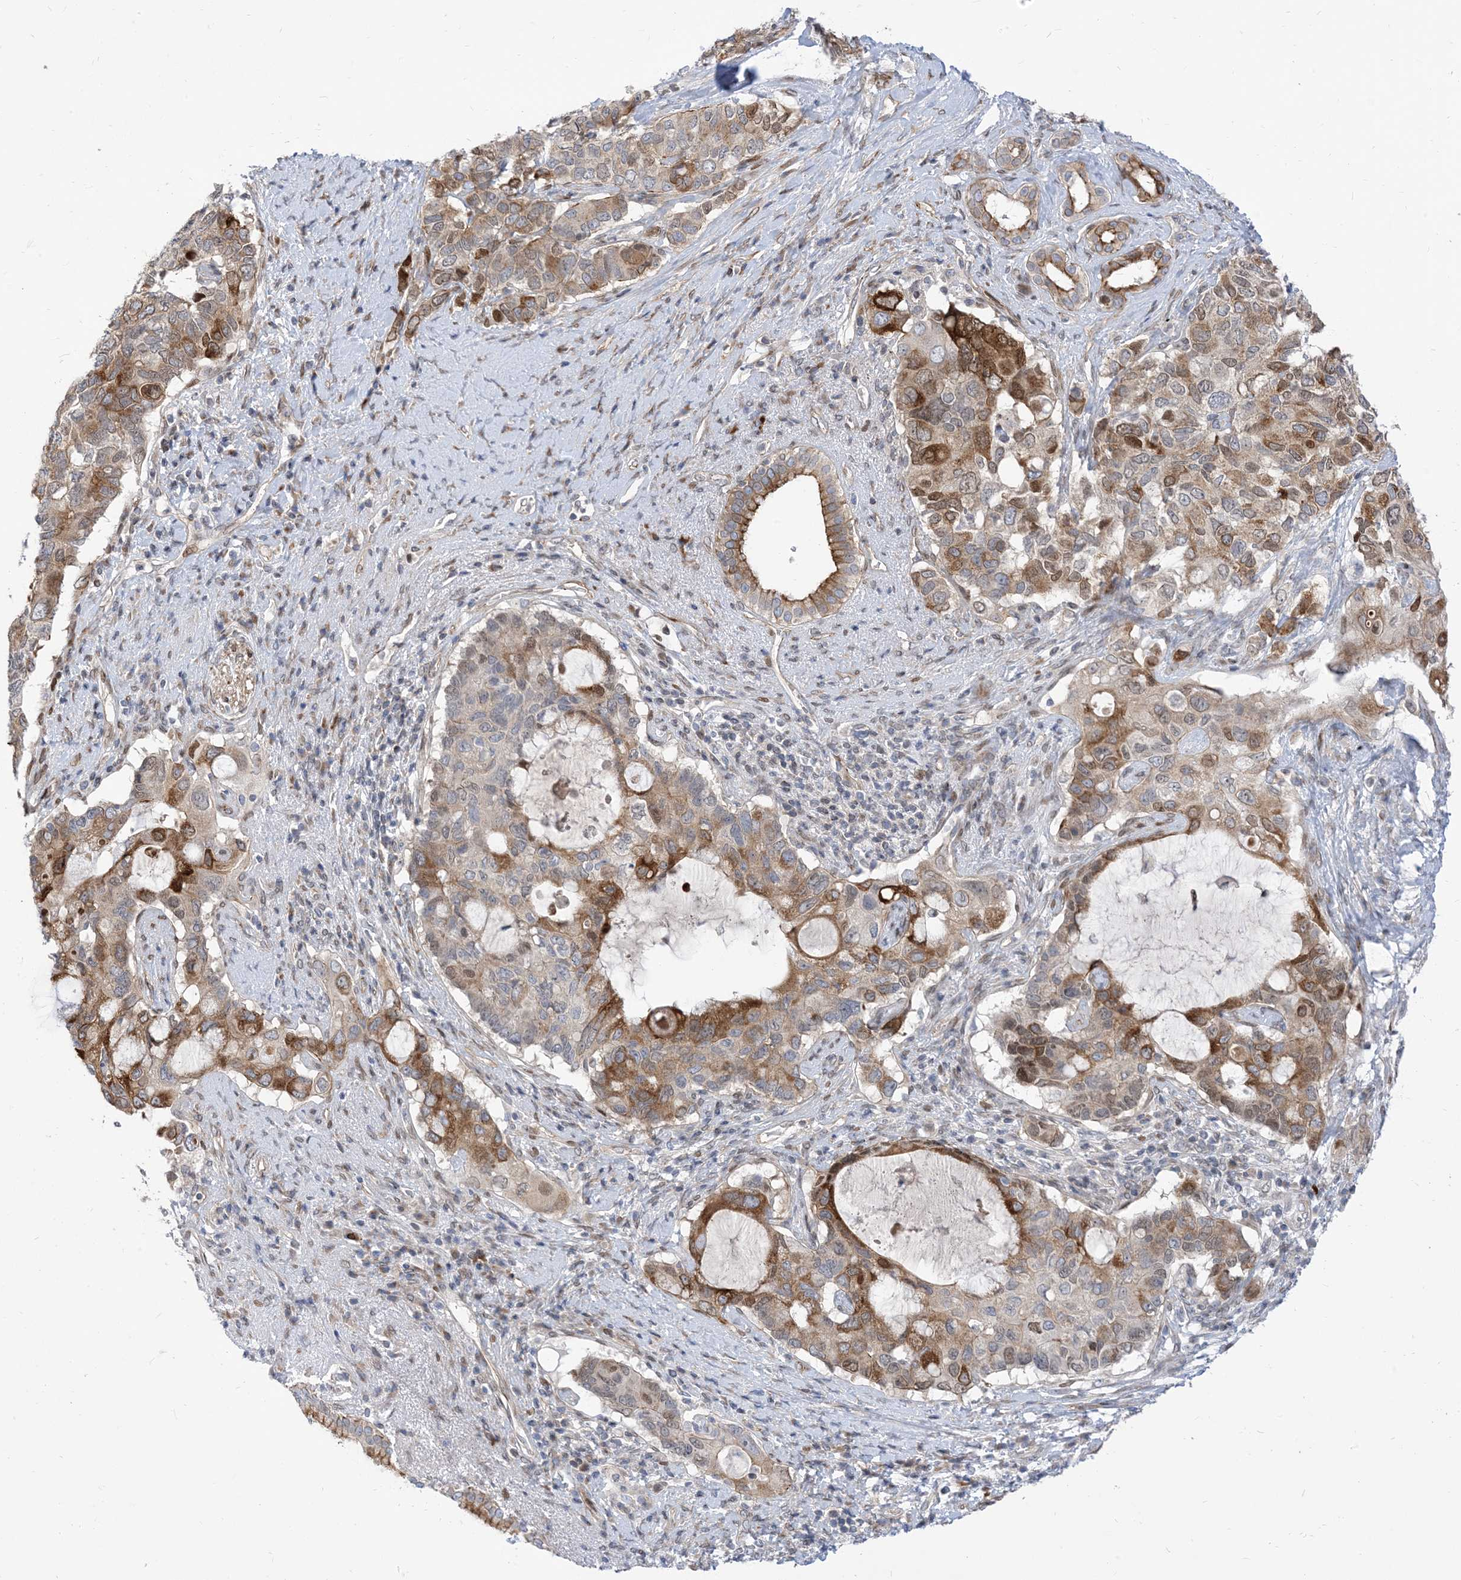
{"staining": {"intensity": "moderate", "quantity": ">75%", "location": "cytoplasmic/membranous"}, "tissue": "pancreatic cancer", "cell_type": "Tumor cells", "image_type": "cancer", "snomed": [{"axis": "morphology", "description": "Adenocarcinoma, NOS"}, {"axis": "topography", "description": "Pancreas"}], "caption": "Pancreatic adenocarcinoma stained for a protein demonstrates moderate cytoplasmic/membranous positivity in tumor cells.", "gene": "TYSND1", "patient": {"sex": "female", "age": 56}}